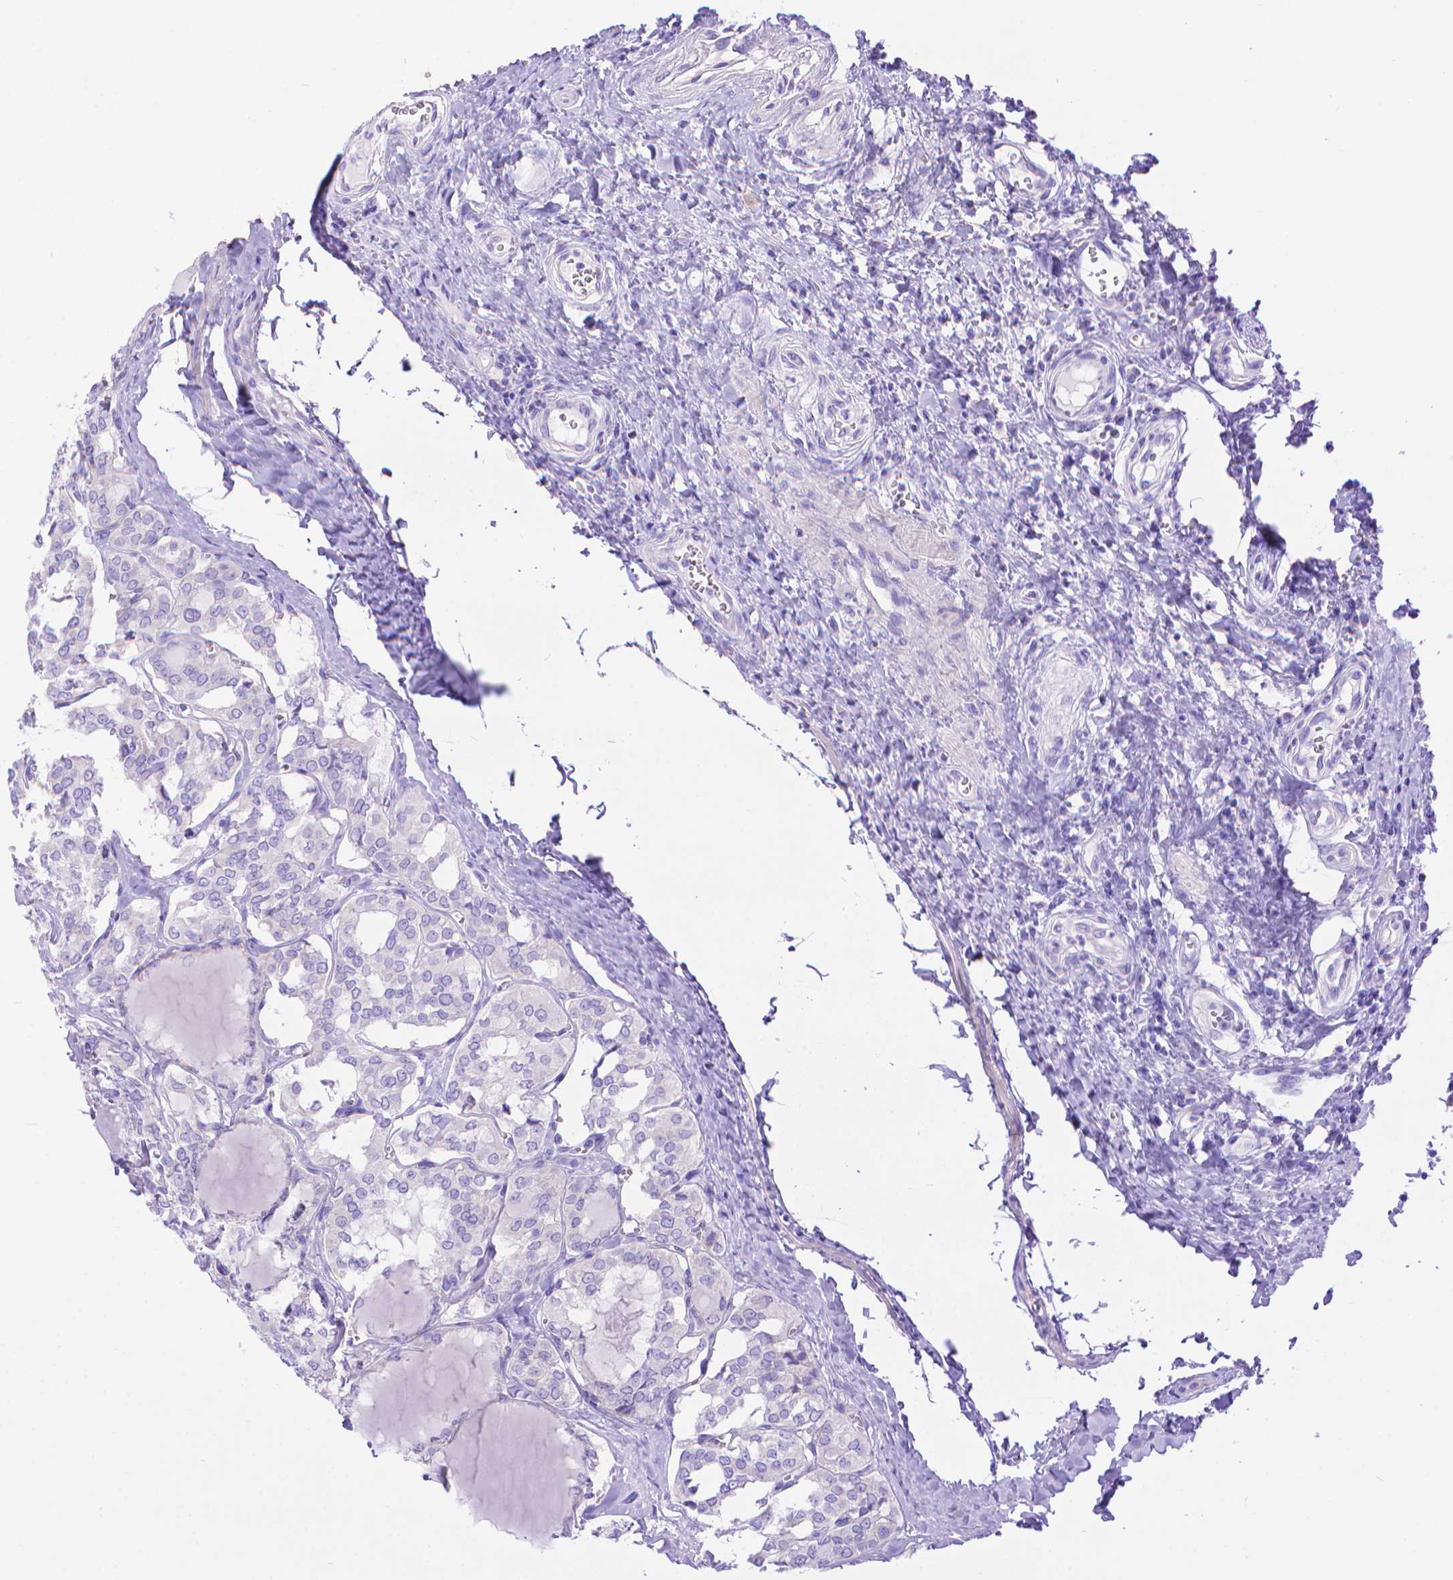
{"staining": {"intensity": "negative", "quantity": "none", "location": "none"}, "tissue": "thyroid cancer", "cell_type": "Tumor cells", "image_type": "cancer", "snomed": [{"axis": "morphology", "description": "Papillary adenocarcinoma, NOS"}, {"axis": "topography", "description": "Thyroid gland"}], "caption": "Immunohistochemistry (IHC) image of neoplastic tissue: thyroid cancer (papillary adenocarcinoma) stained with DAB (3,3'-diaminobenzidine) displays no significant protein positivity in tumor cells.", "gene": "DHRS2", "patient": {"sex": "female", "age": 41}}